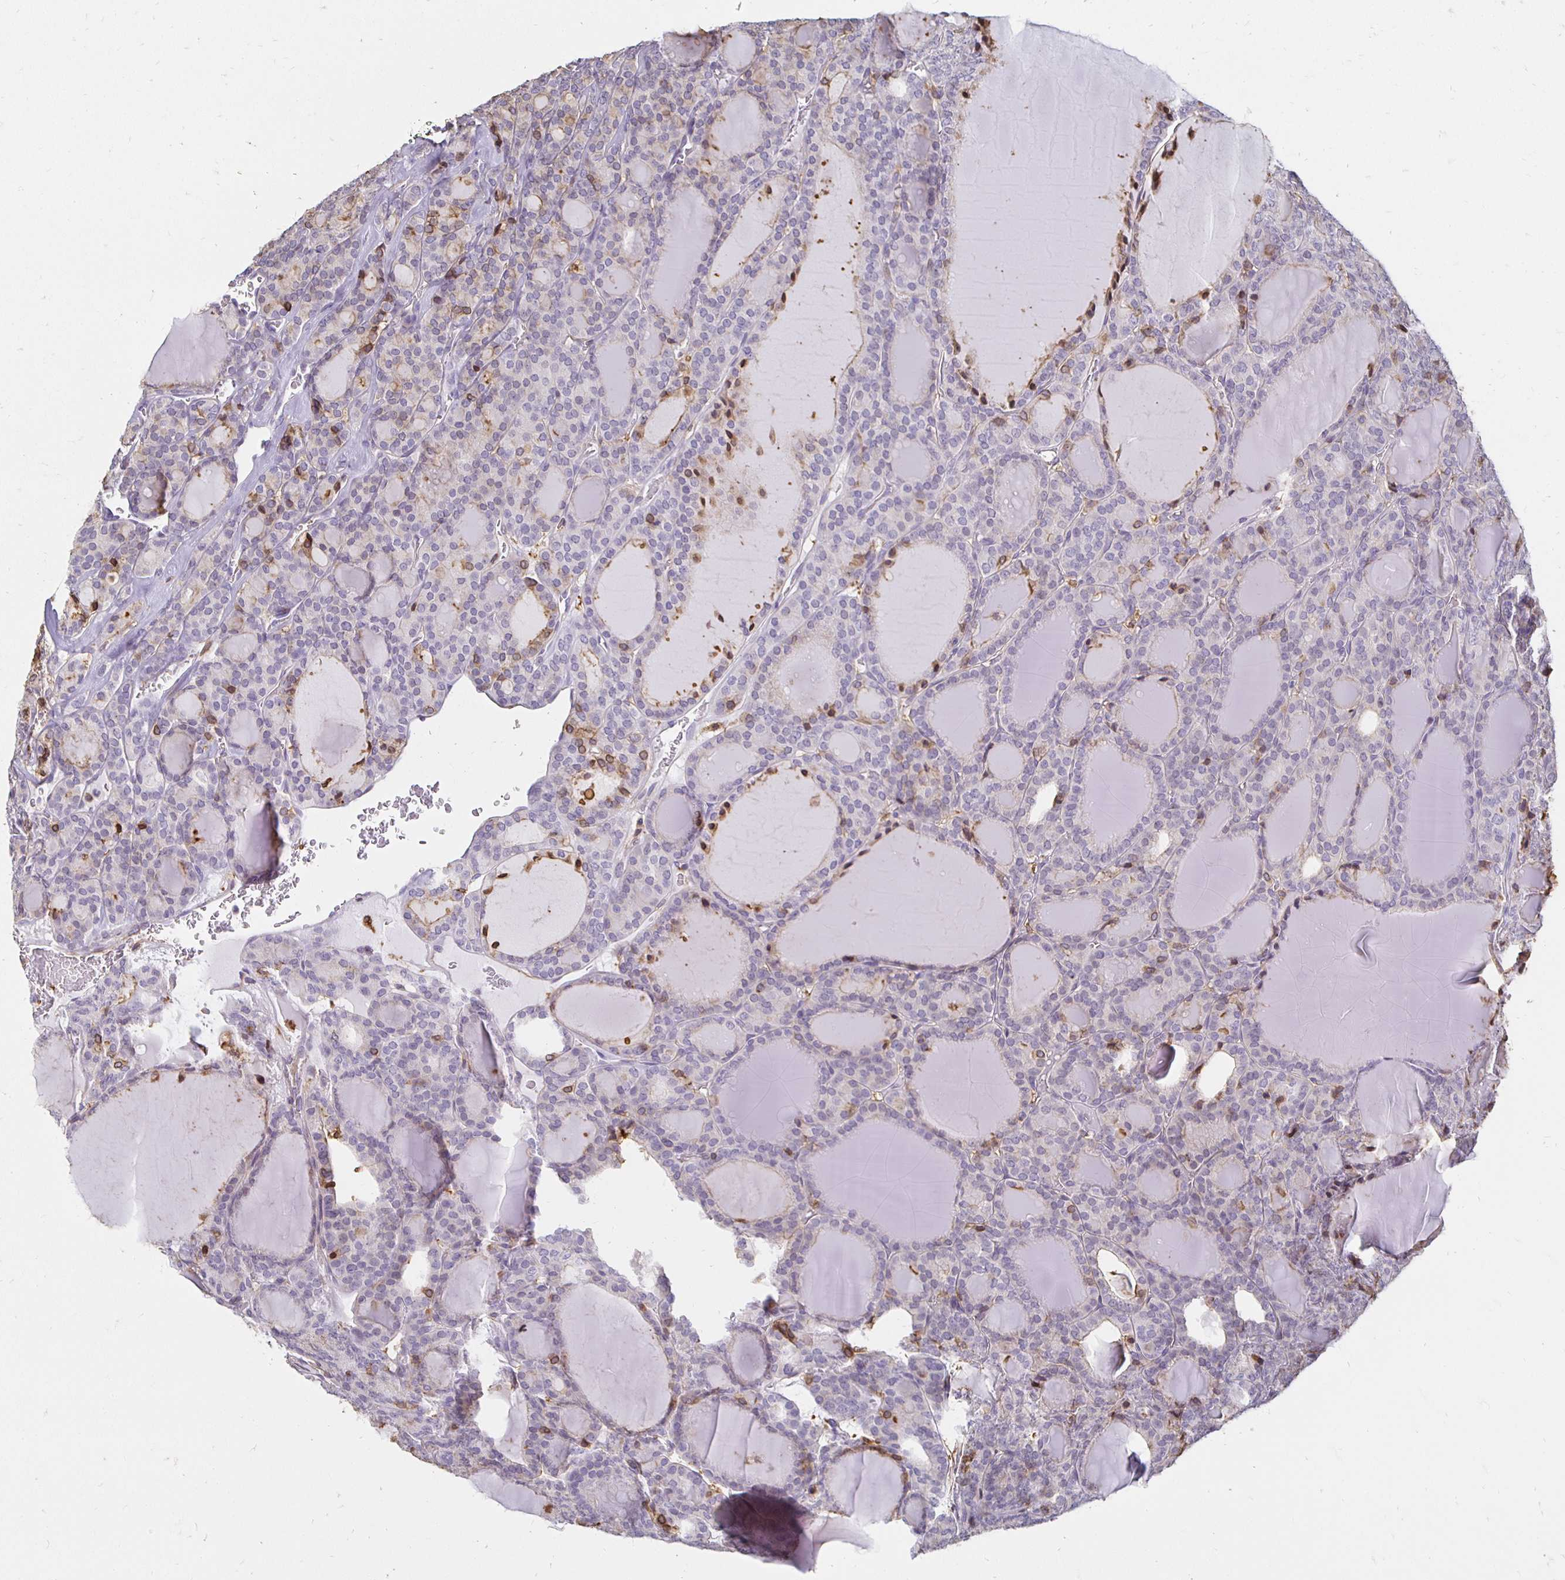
{"staining": {"intensity": "weak", "quantity": "<25%", "location": "cytoplasmic/membranous"}, "tissue": "thyroid cancer", "cell_type": "Tumor cells", "image_type": "cancer", "snomed": [{"axis": "morphology", "description": "Follicular adenoma carcinoma, NOS"}, {"axis": "topography", "description": "Thyroid gland"}], "caption": "This is a histopathology image of immunohistochemistry (IHC) staining of thyroid follicular adenoma carcinoma, which shows no staining in tumor cells. Brightfield microscopy of immunohistochemistry (IHC) stained with DAB (3,3'-diaminobenzidine) (brown) and hematoxylin (blue), captured at high magnification.", "gene": "TAS1R3", "patient": {"sex": "male", "age": 74}}